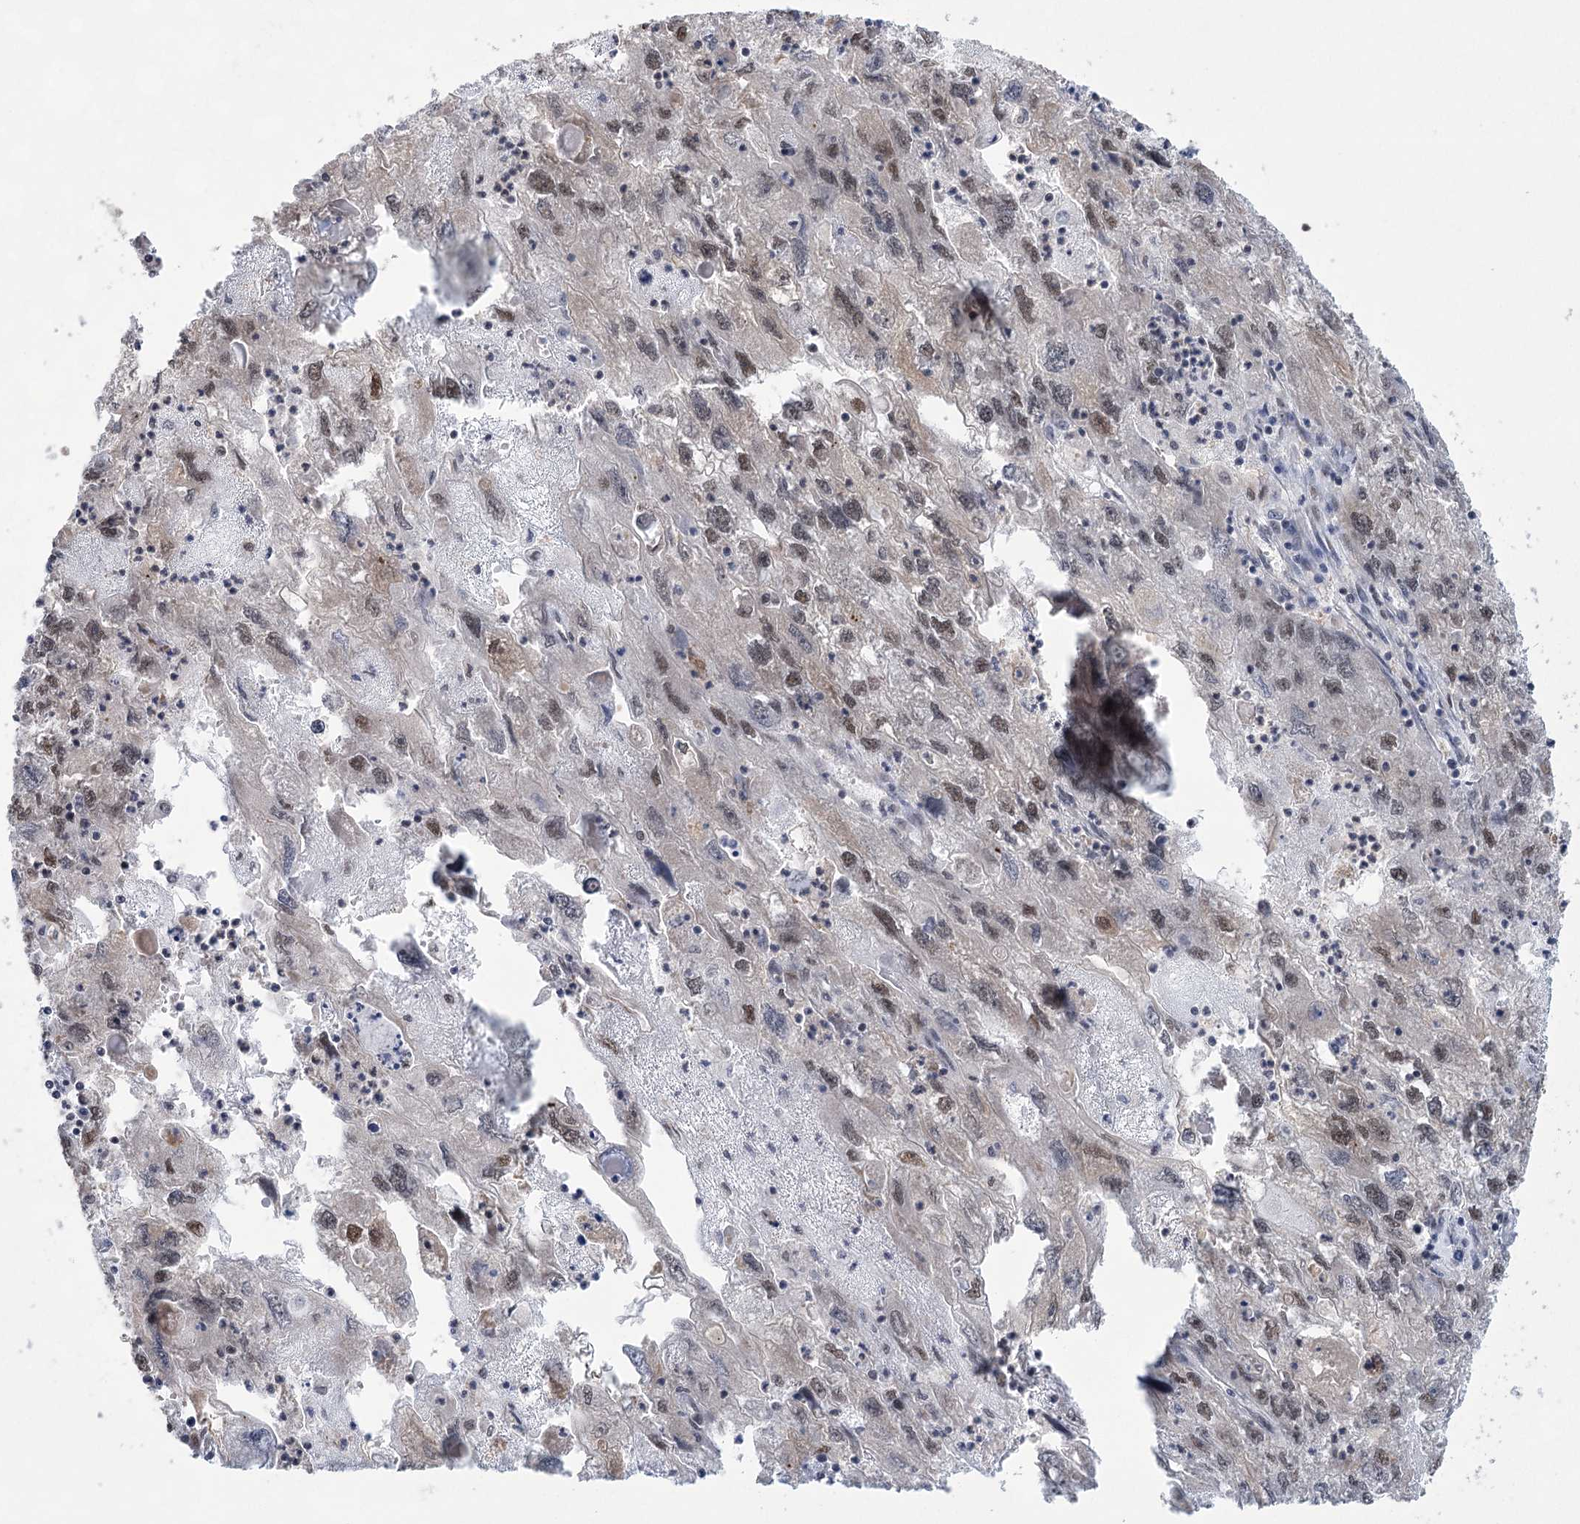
{"staining": {"intensity": "moderate", "quantity": "25%-75%", "location": "nuclear"}, "tissue": "endometrial cancer", "cell_type": "Tumor cells", "image_type": "cancer", "snomed": [{"axis": "morphology", "description": "Adenocarcinoma, NOS"}, {"axis": "topography", "description": "Endometrium"}], "caption": "Endometrial cancer was stained to show a protein in brown. There is medium levels of moderate nuclear expression in approximately 25%-75% of tumor cells. (IHC, brightfield microscopy, high magnification).", "gene": "ZCCHC8", "patient": {"sex": "female", "age": 49}}